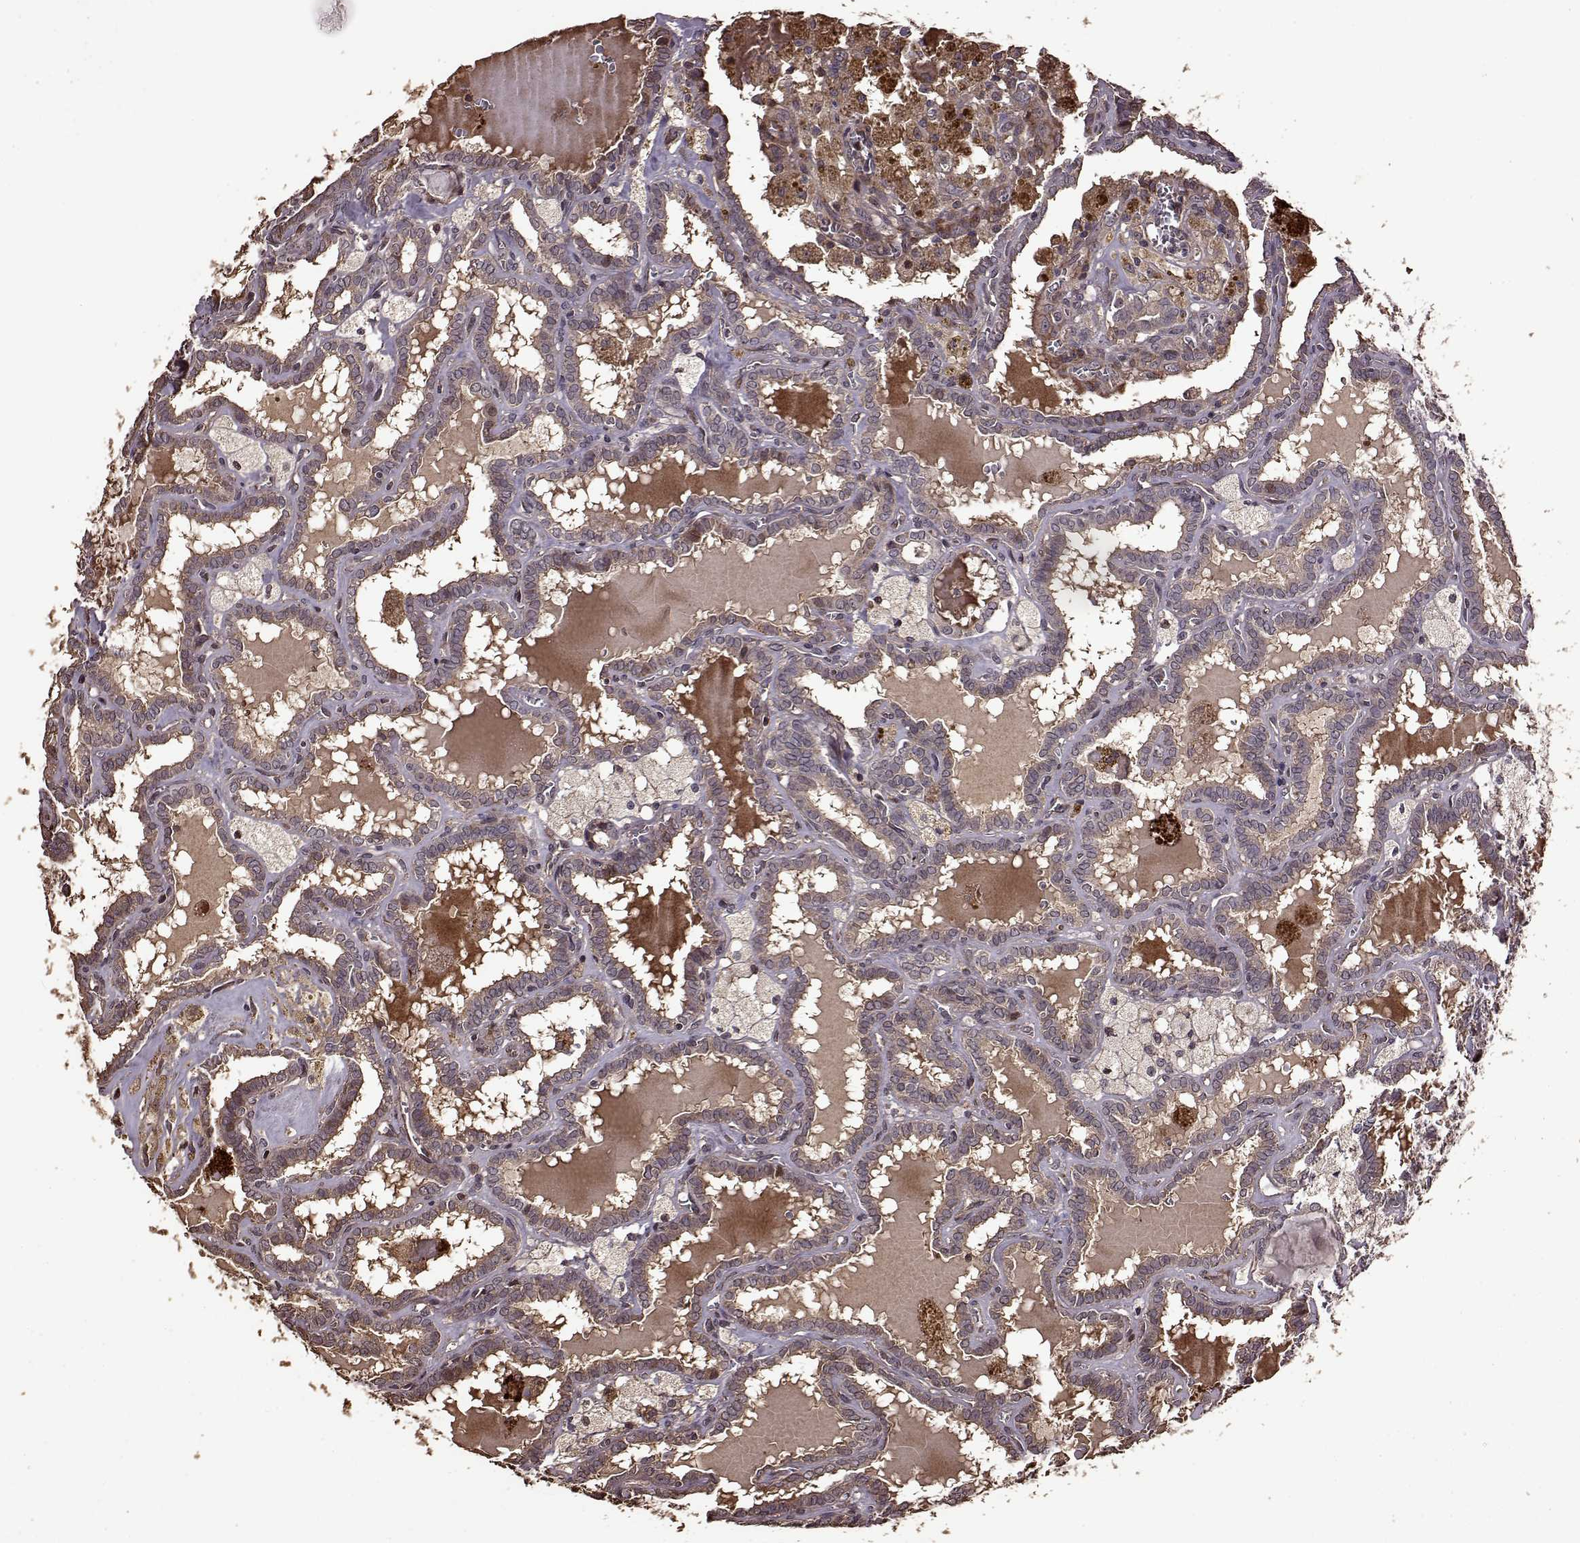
{"staining": {"intensity": "weak", "quantity": "<25%", "location": "cytoplasmic/membranous"}, "tissue": "thyroid cancer", "cell_type": "Tumor cells", "image_type": "cancer", "snomed": [{"axis": "morphology", "description": "Papillary adenocarcinoma, NOS"}, {"axis": "topography", "description": "Thyroid gland"}], "caption": "Human thyroid papillary adenocarcinoma stained for a protein using IHC demonstrates no staining in tumor cells.", "gene": "FBXW11", "patient": {"sex": "female", "age": 39}}